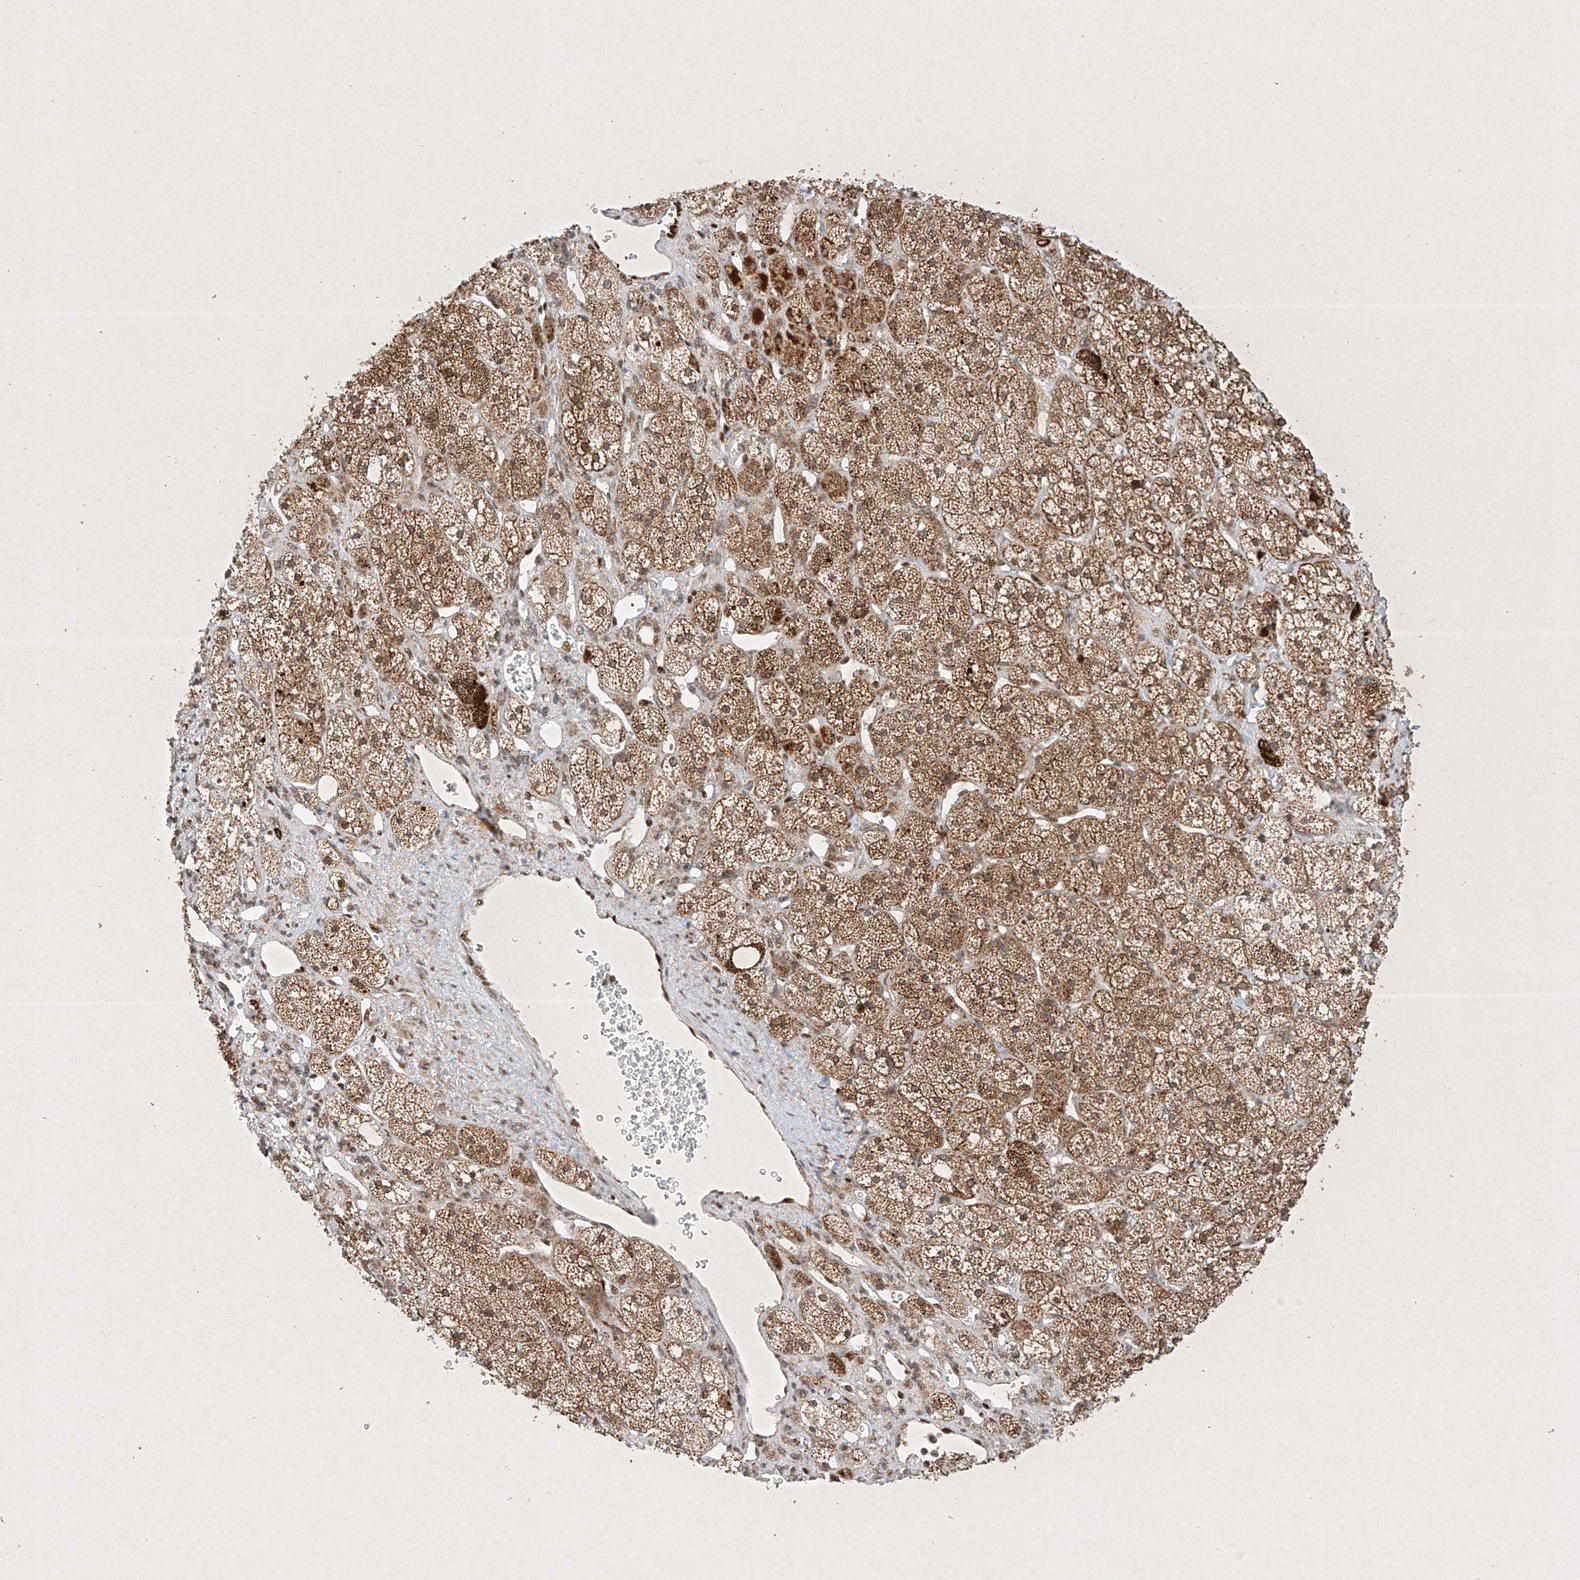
{"staining": {"intensity": "moderate", "quantity": ">75%", "location": "cytoplasmic/membranous,nuclear"}, "tissue": "adrenal gland", "cell_type": "Glandular cells", "image_type": "normal", "snomed": [{"axis": "morphology", "description": "Normal tissue, NOS"}, {"axis": "topography", "description": "Adrenal gland"}], "caption": "A medium amount of moderate cytoplasmic/membranous,nuclear positivity is seen in approximately >75% of glandular cells in benign adrenal gland. Nuclei are stained in blue.", "gene": "EPG5", "patient": {"sex": "male", "age": 61}}